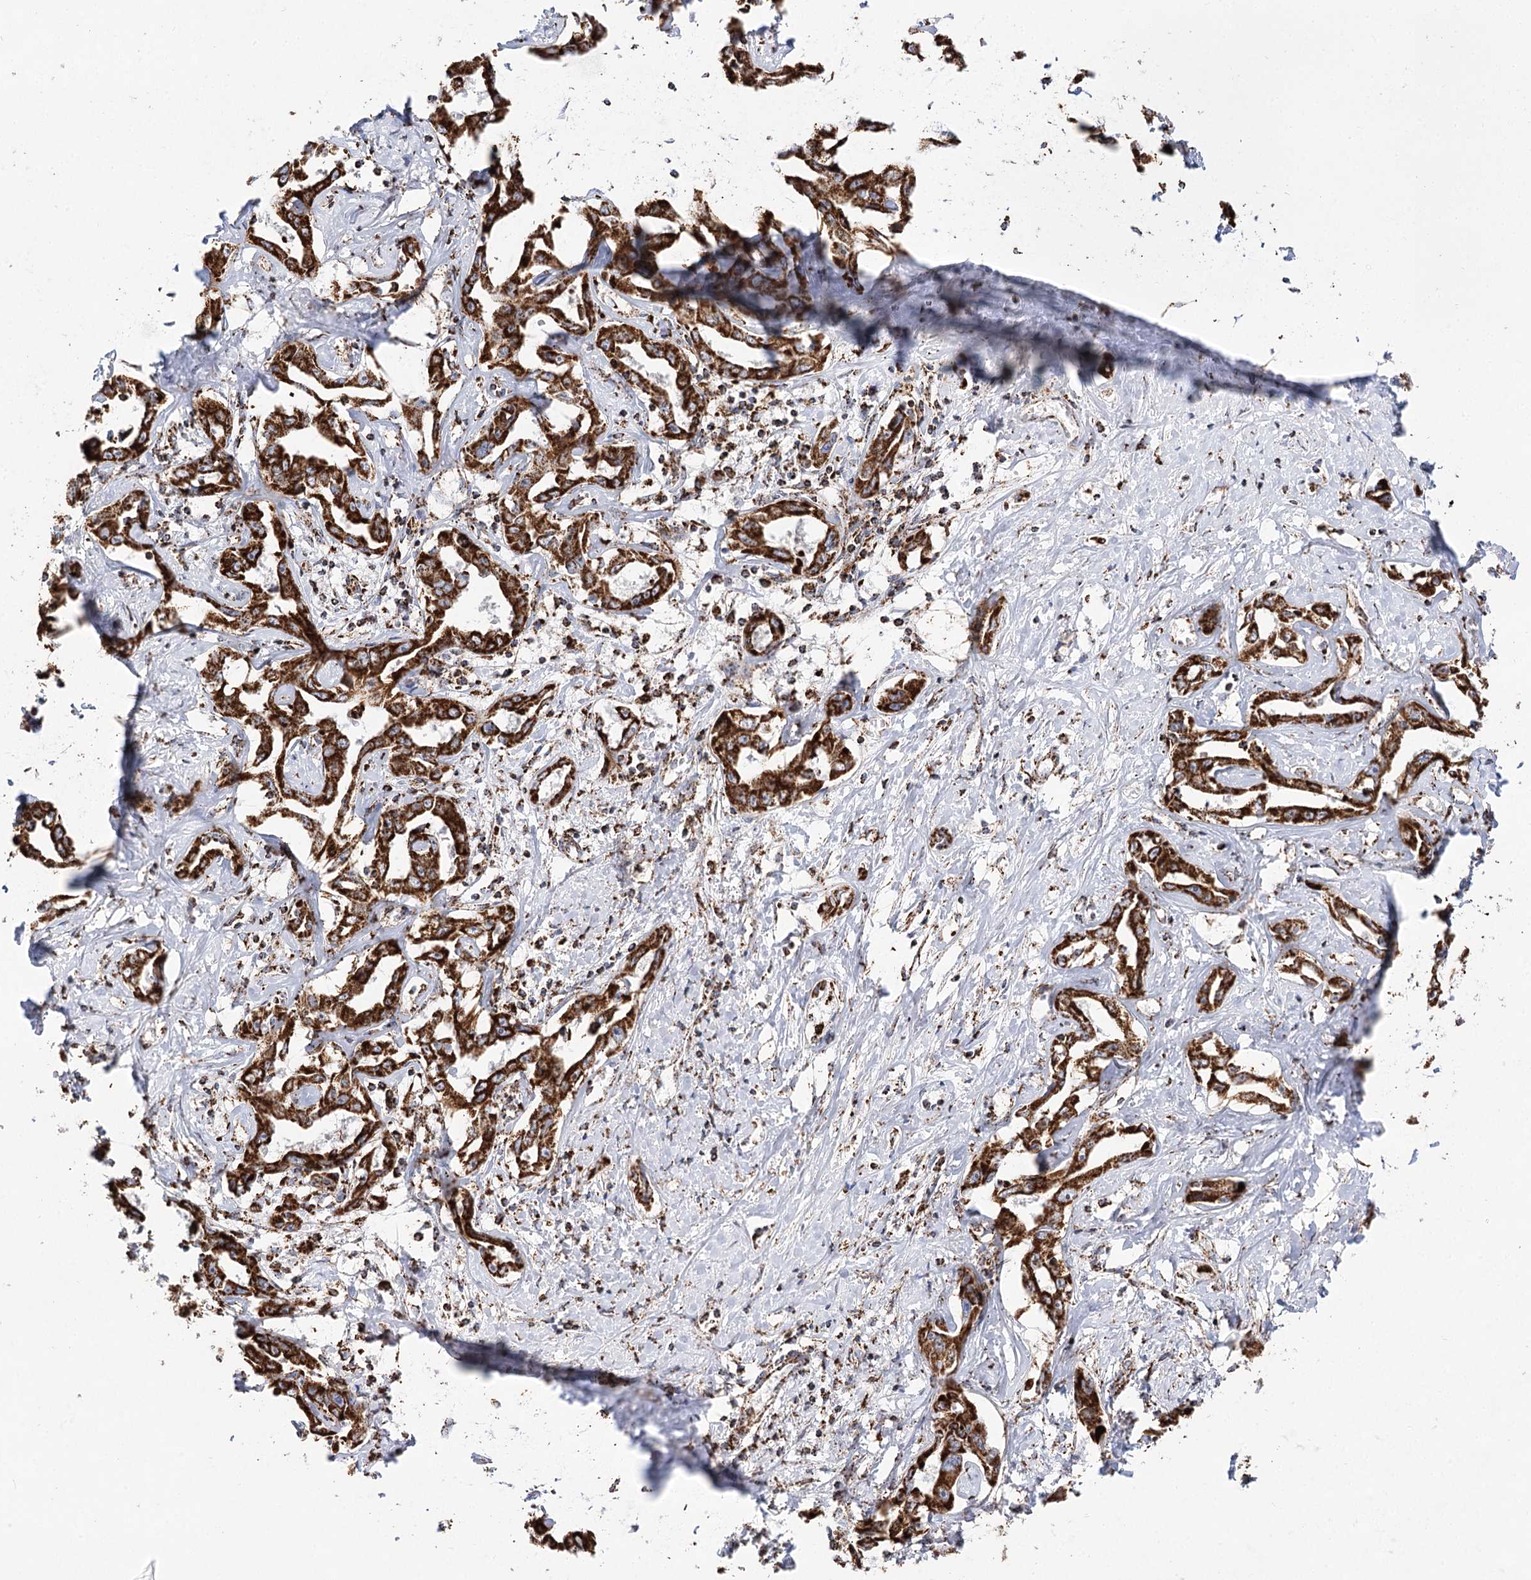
{"staining": {"intensity": "strong", "quantity": ">75%", "location": "cytoplasmic/membranous"}, "tissue": "liver cancer", "cell_type": "Tumor cells", "image_type": "cancer", "snomed": [{"axis": "morphology", "description": "Cholangiocarcinoma"}, {"axis": "topography", "description": "Liver"}], "caption": "Immunohistochemical staining of human liver cholangiocarcinoma reveals high levels of strong cytoplasmic/membranous protein positivity in approximately >75% of tumor cells.", "gene": "NADK2", "patient": {"sex": "male", "age": 59}}